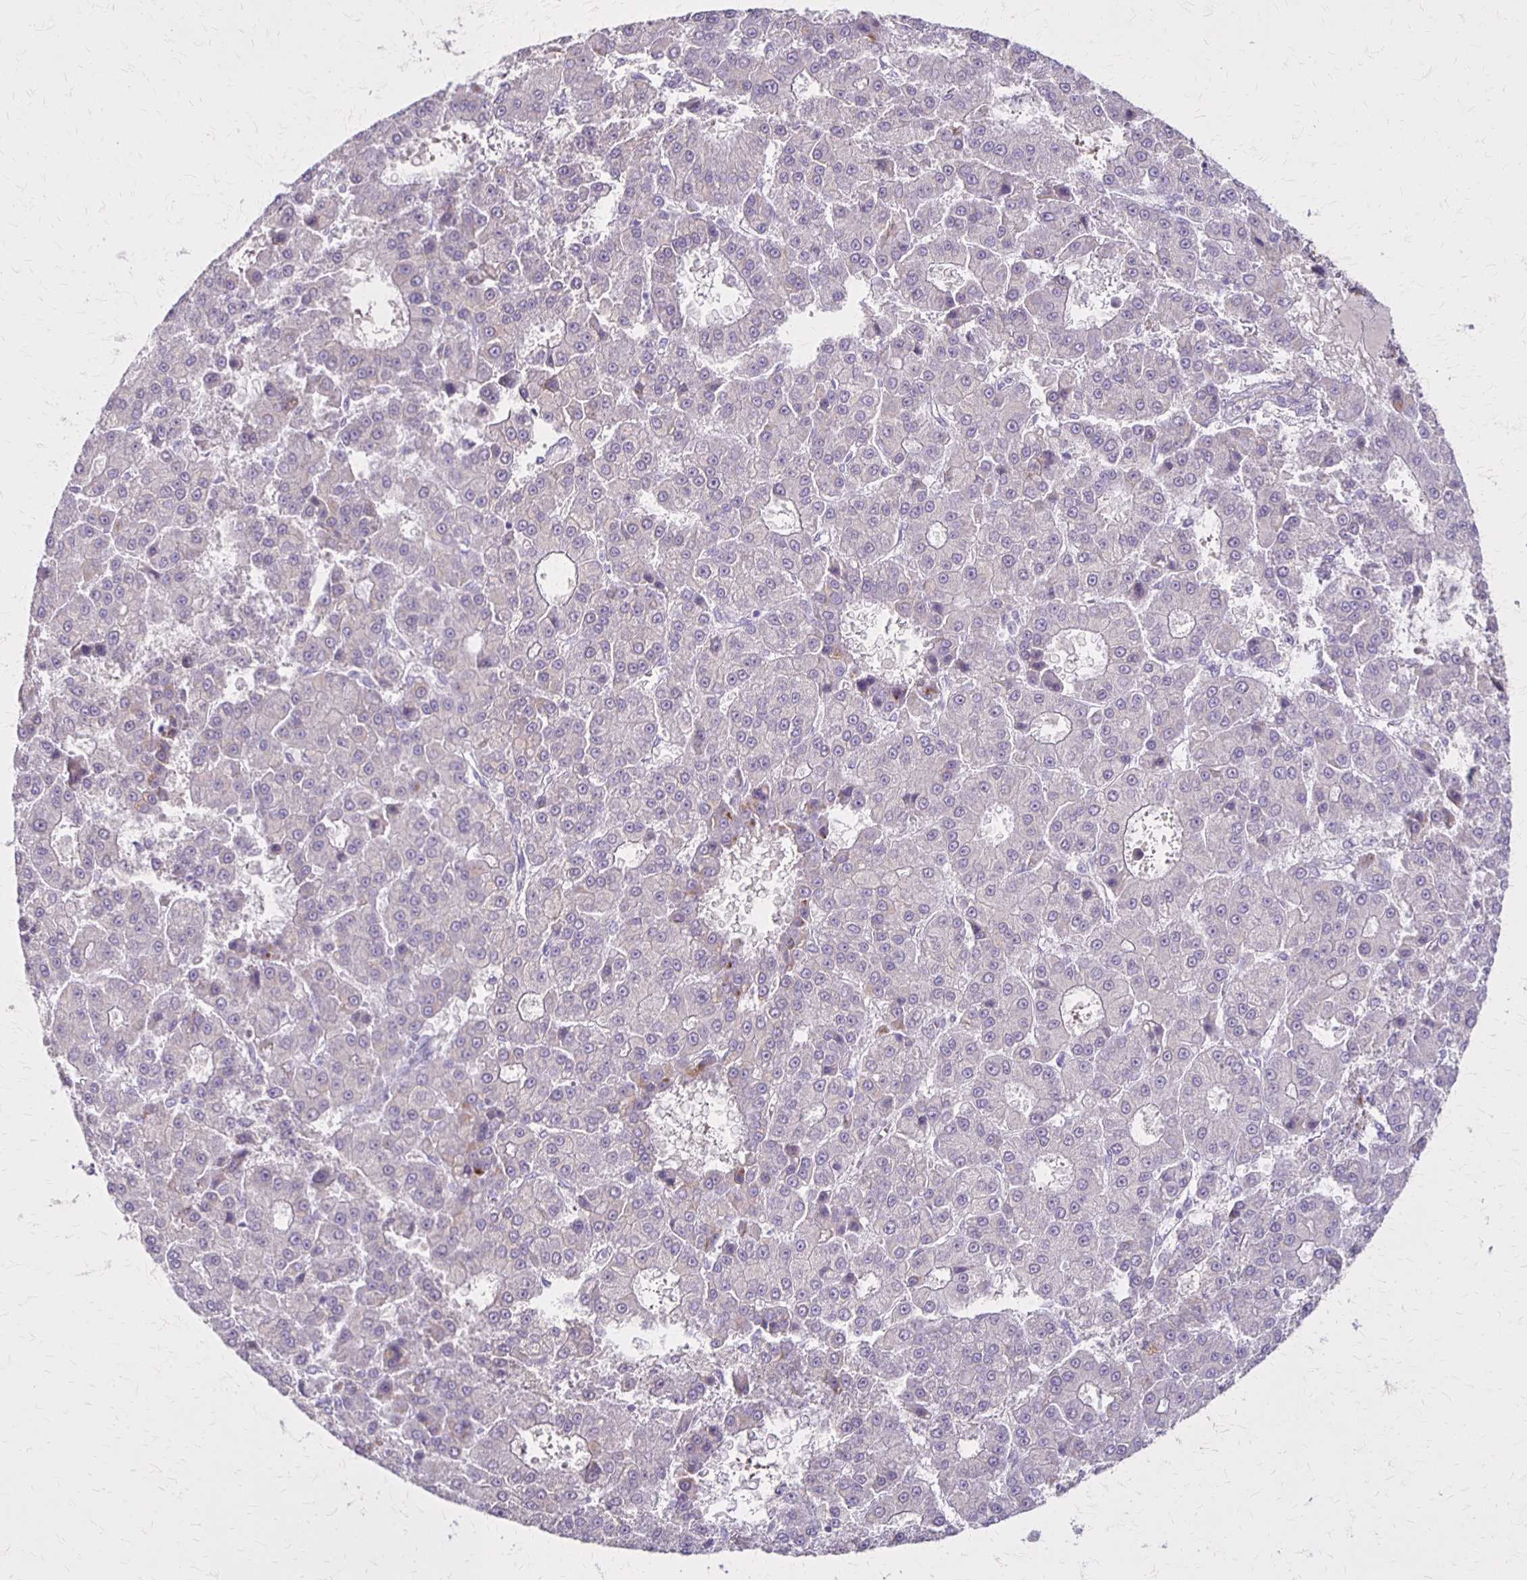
{"staining": {"intensity": "negative", "quantity": "none", "location": "none"}, "tissue": "liver cancer", "cell_type": "Tumor cells", "image_type": "cancer", "snomed": [{"axis": "morphology", "description": "Carcinoma, Hepatocellular, NOS"}, {"axis": "topography", "description": "Liver"}], "caption": "High power microscopy histopathology image of an IHC histopathology image of liver cancer (hepatocellular carcinoma), revealing no significant positivity in tumor cells. Nuclei are stained in blue.", "gene": "SLC35E2B", "patient": {"sex": "male", "age": 70}}